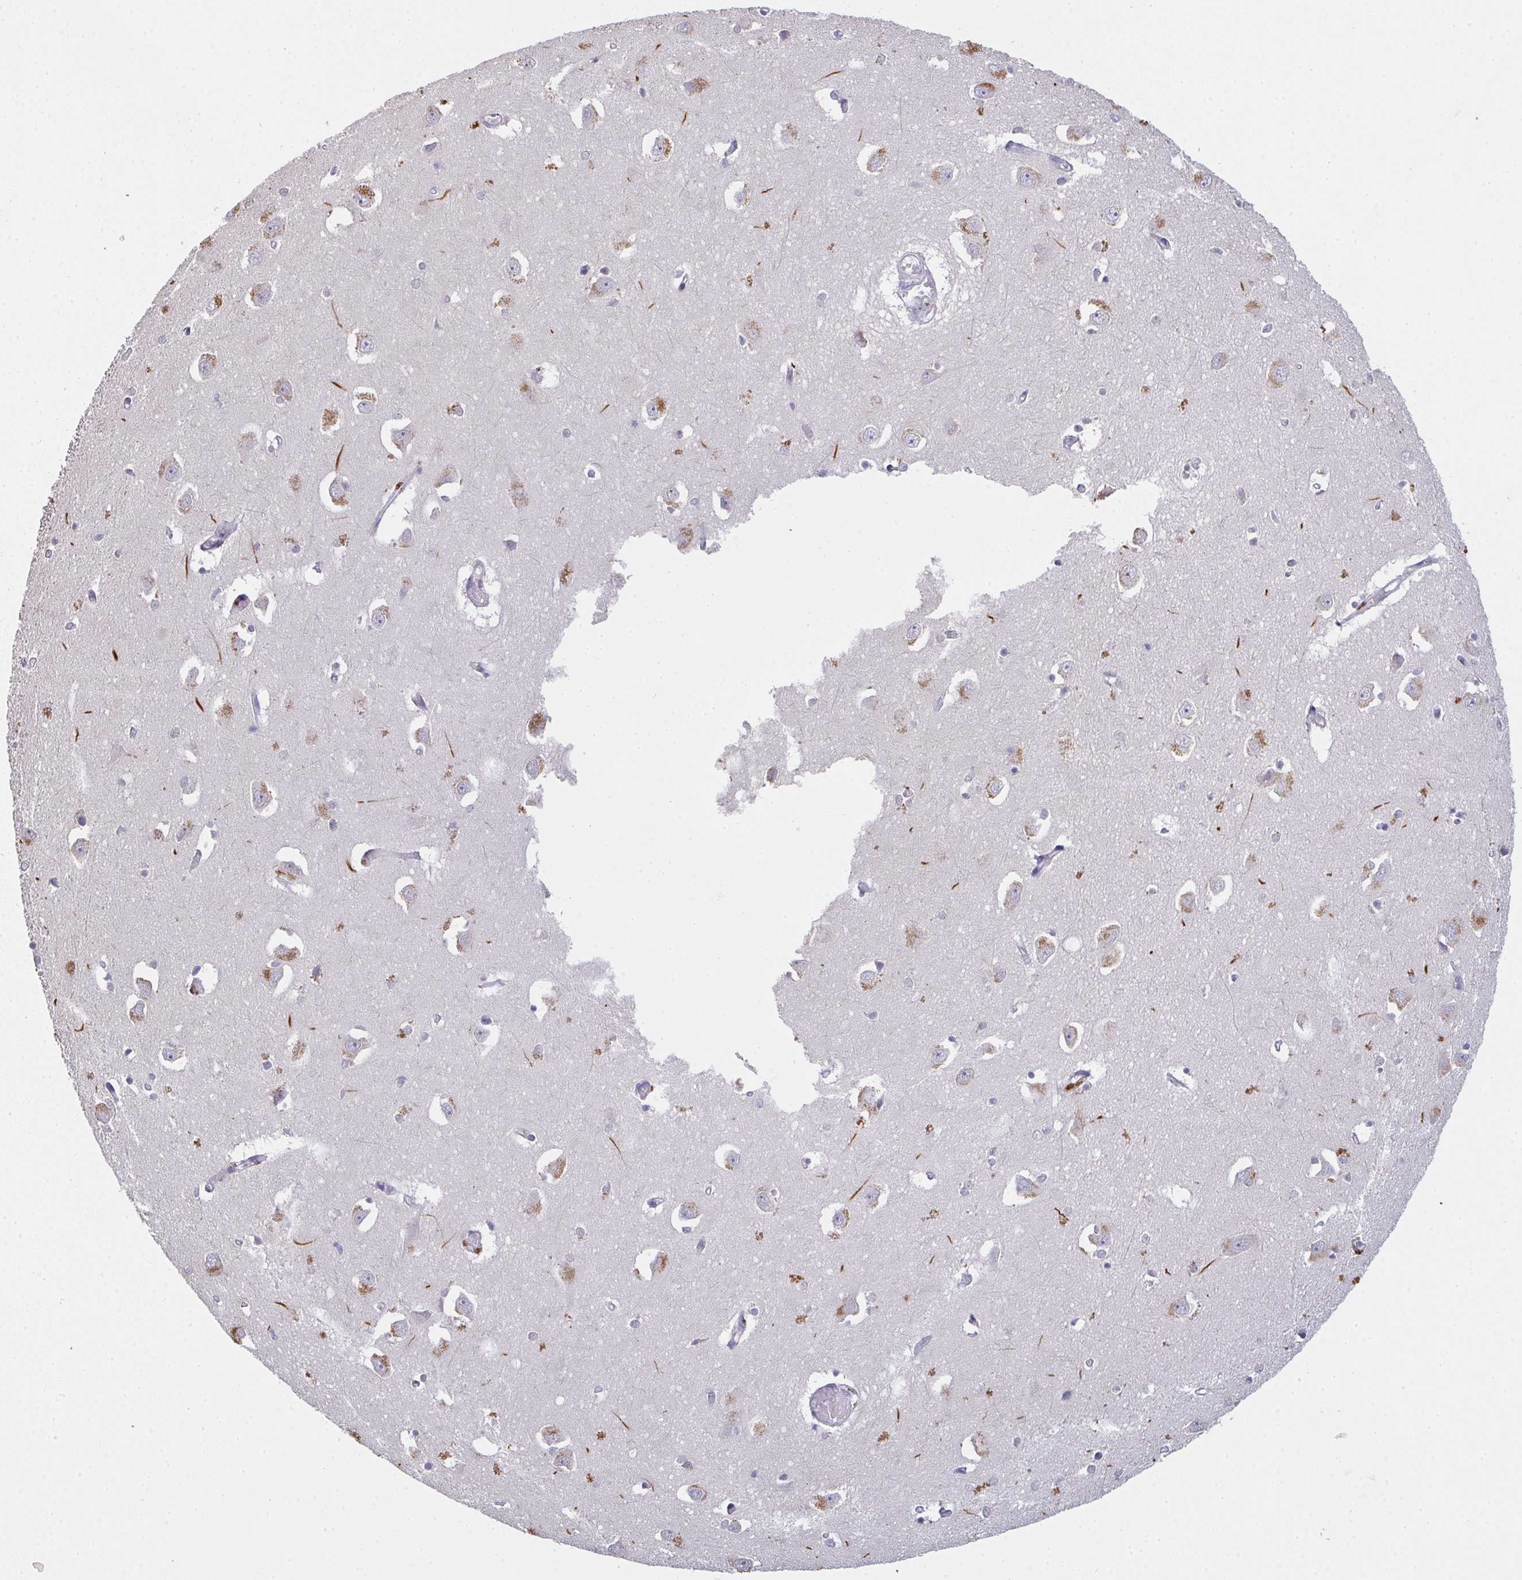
{"staining": {"intensity": "negative", "quantity": "none", "location": "none"}, "tissue": "caudate", "cell_type": "Glial cells", "image_type": "normal", "snomed": [{"axis": "morphology", "description": "Normal tissue, NOS"}, {"axis": "topography", "description": "Lateral ventricle wall"}, {"axis": "topography", "description": "Hippocampus"}], "caption": "Immunohistochemical staining of benign human caudate shows no significant expression in glial cells.", "gene": "TMEM219", "patient": {"sex": "female", "age": 63}}